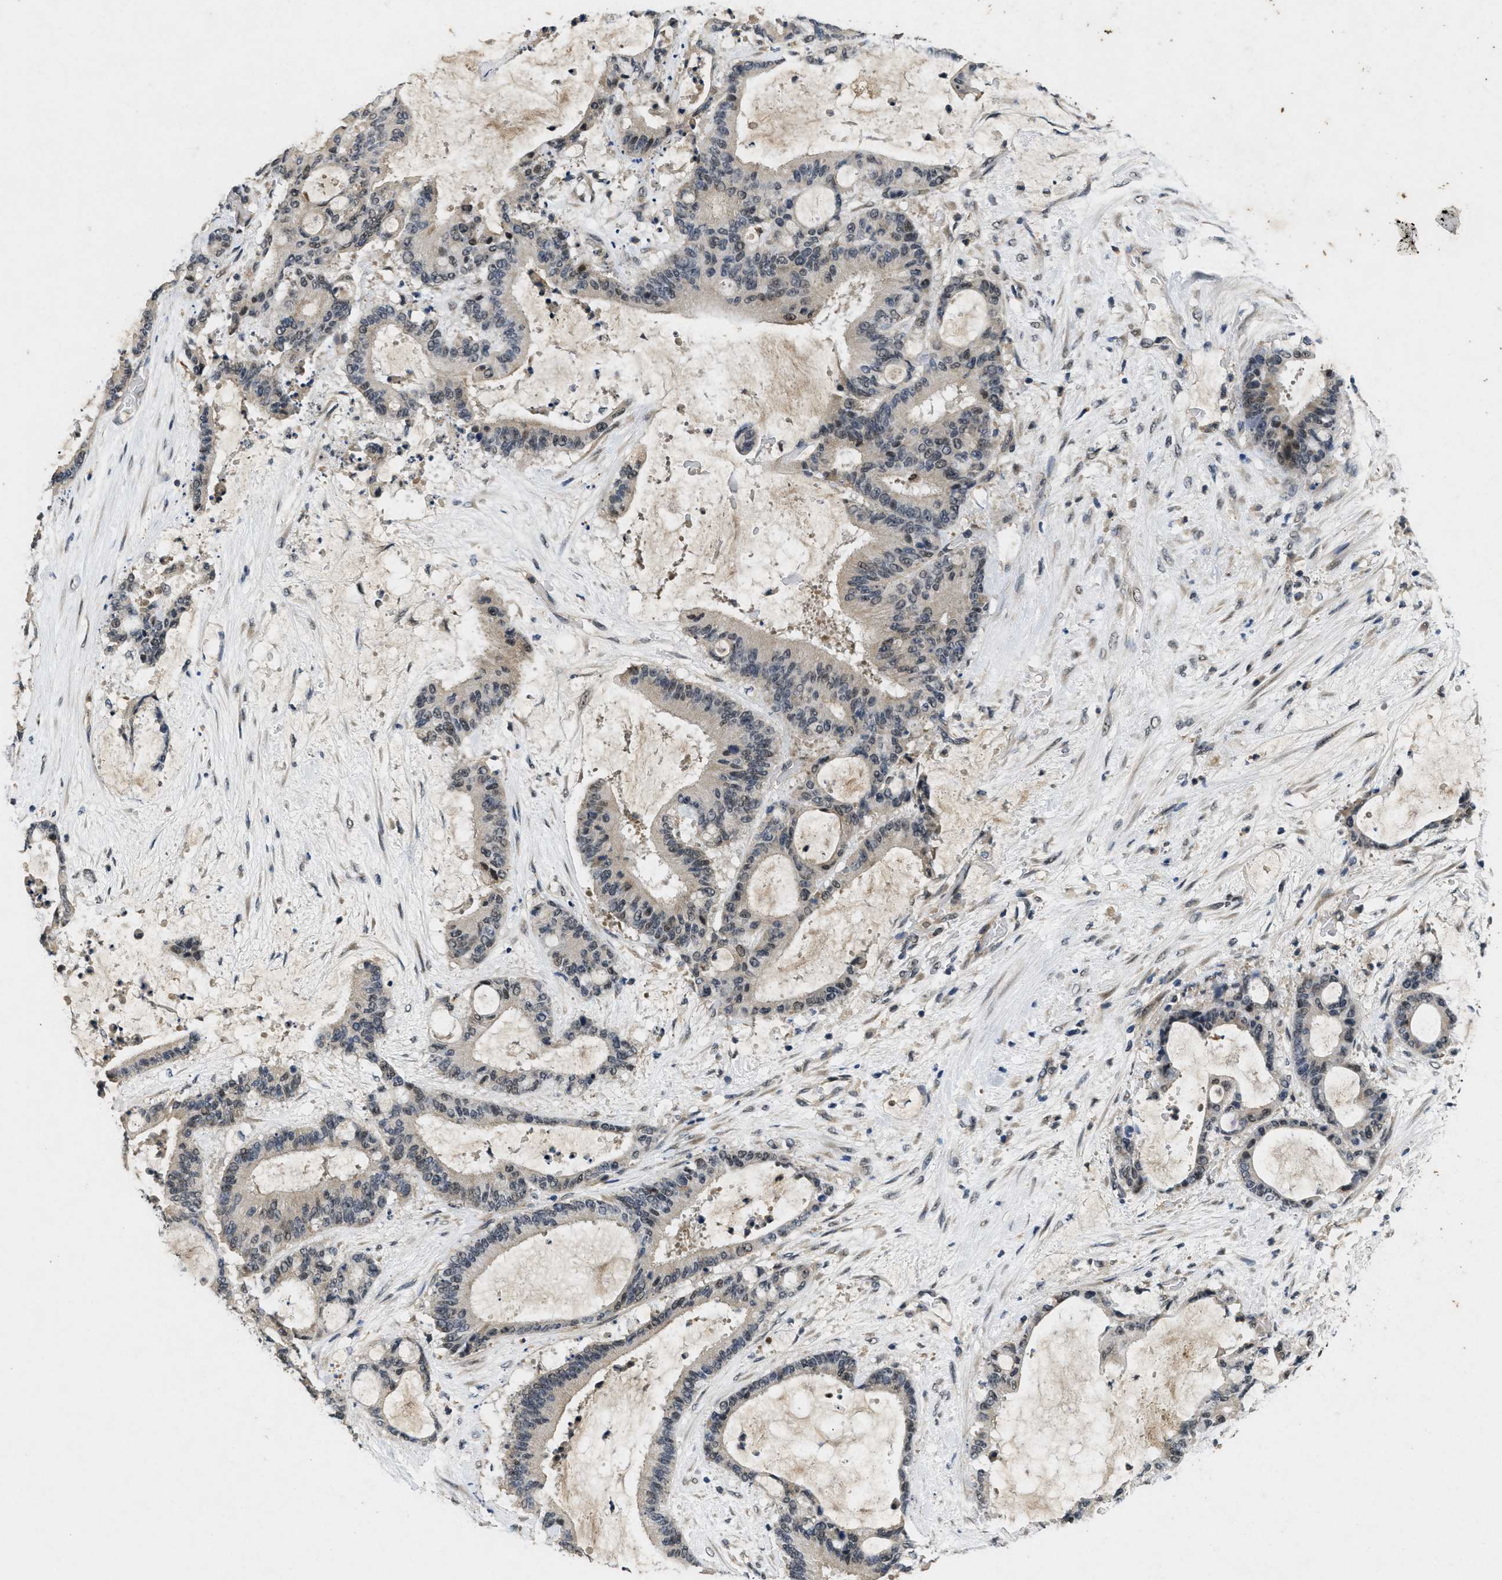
{"staining": {"intensity": "negative", "quantity": "none", "location": "none"}, "tissue": "liver cancer", "cell_type": "Tumor cells", "image_type": "cancer", "snomed": [{"axis": "morphology", "description": "Cholangiocarcinoma"}, {"axis": "topography", "description": "Liver"}], "caption": "This is an immunohistochemistry image of cholangiocarcinoma (liver). There is no positivity in tumor cells.", "gene": "PAPOLG", "patient": {"sex": "female", "age": 73}}